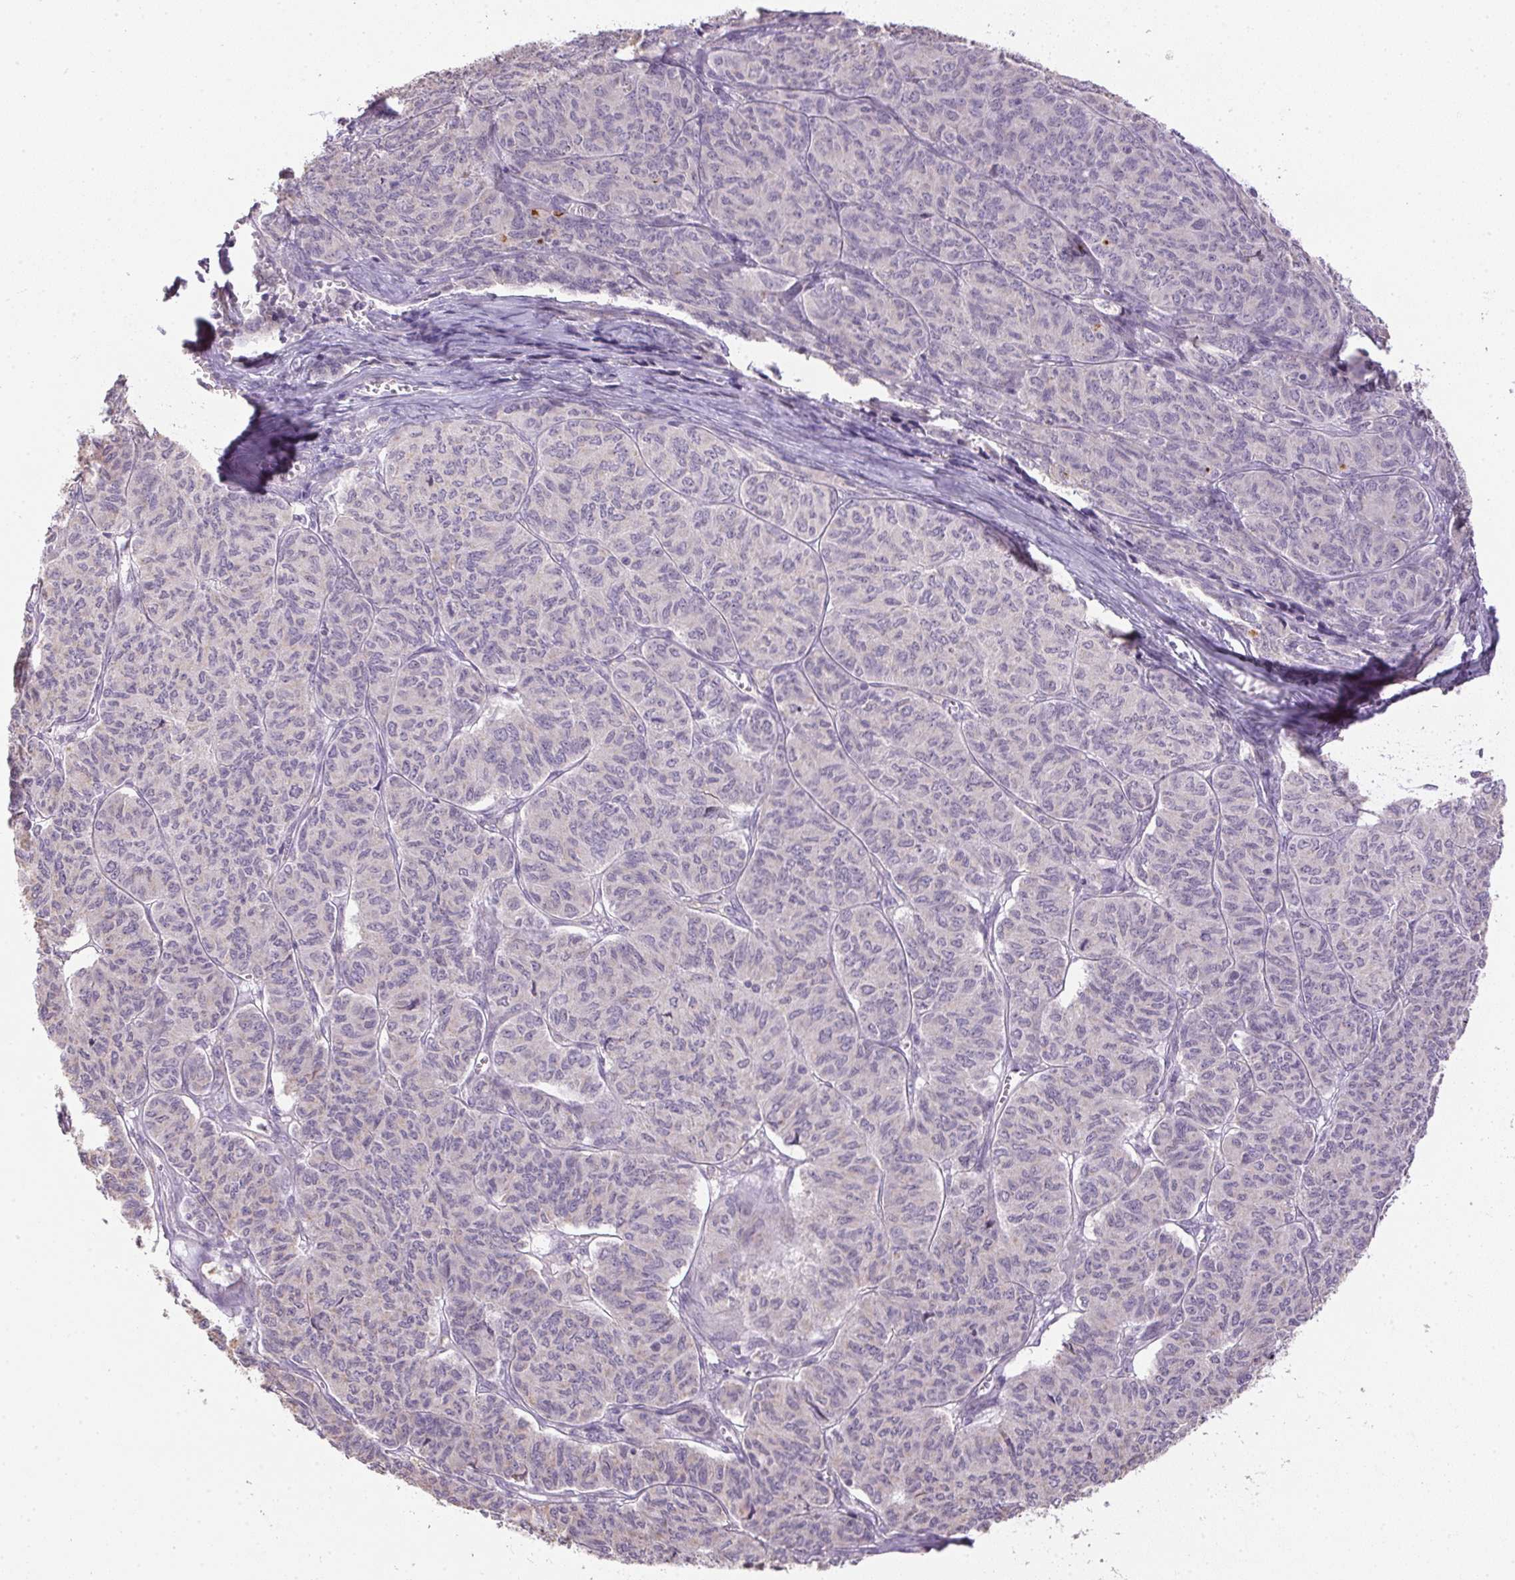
{"staining": {"intensity": "negative", "quantity": "none", "location": "none"}, "tissue": "ovarian cancer", "cell_type": "Tumor cells", "image_type": "cancer", "snomed": [{"axis": "morphology", "description": "Carcinoma, endometroid"}, {"axis": "topography", "description": "Ovary"}], "caption": "This micrograph is of ovarian cancer stained with immunohistochemistry (IHC) to label a protein in brown with the nuclei are counter-stained blue. There is no positivity in tumor cells.", "gene": "SPACA9", "patient": {"sex": "female", "age": 80}}